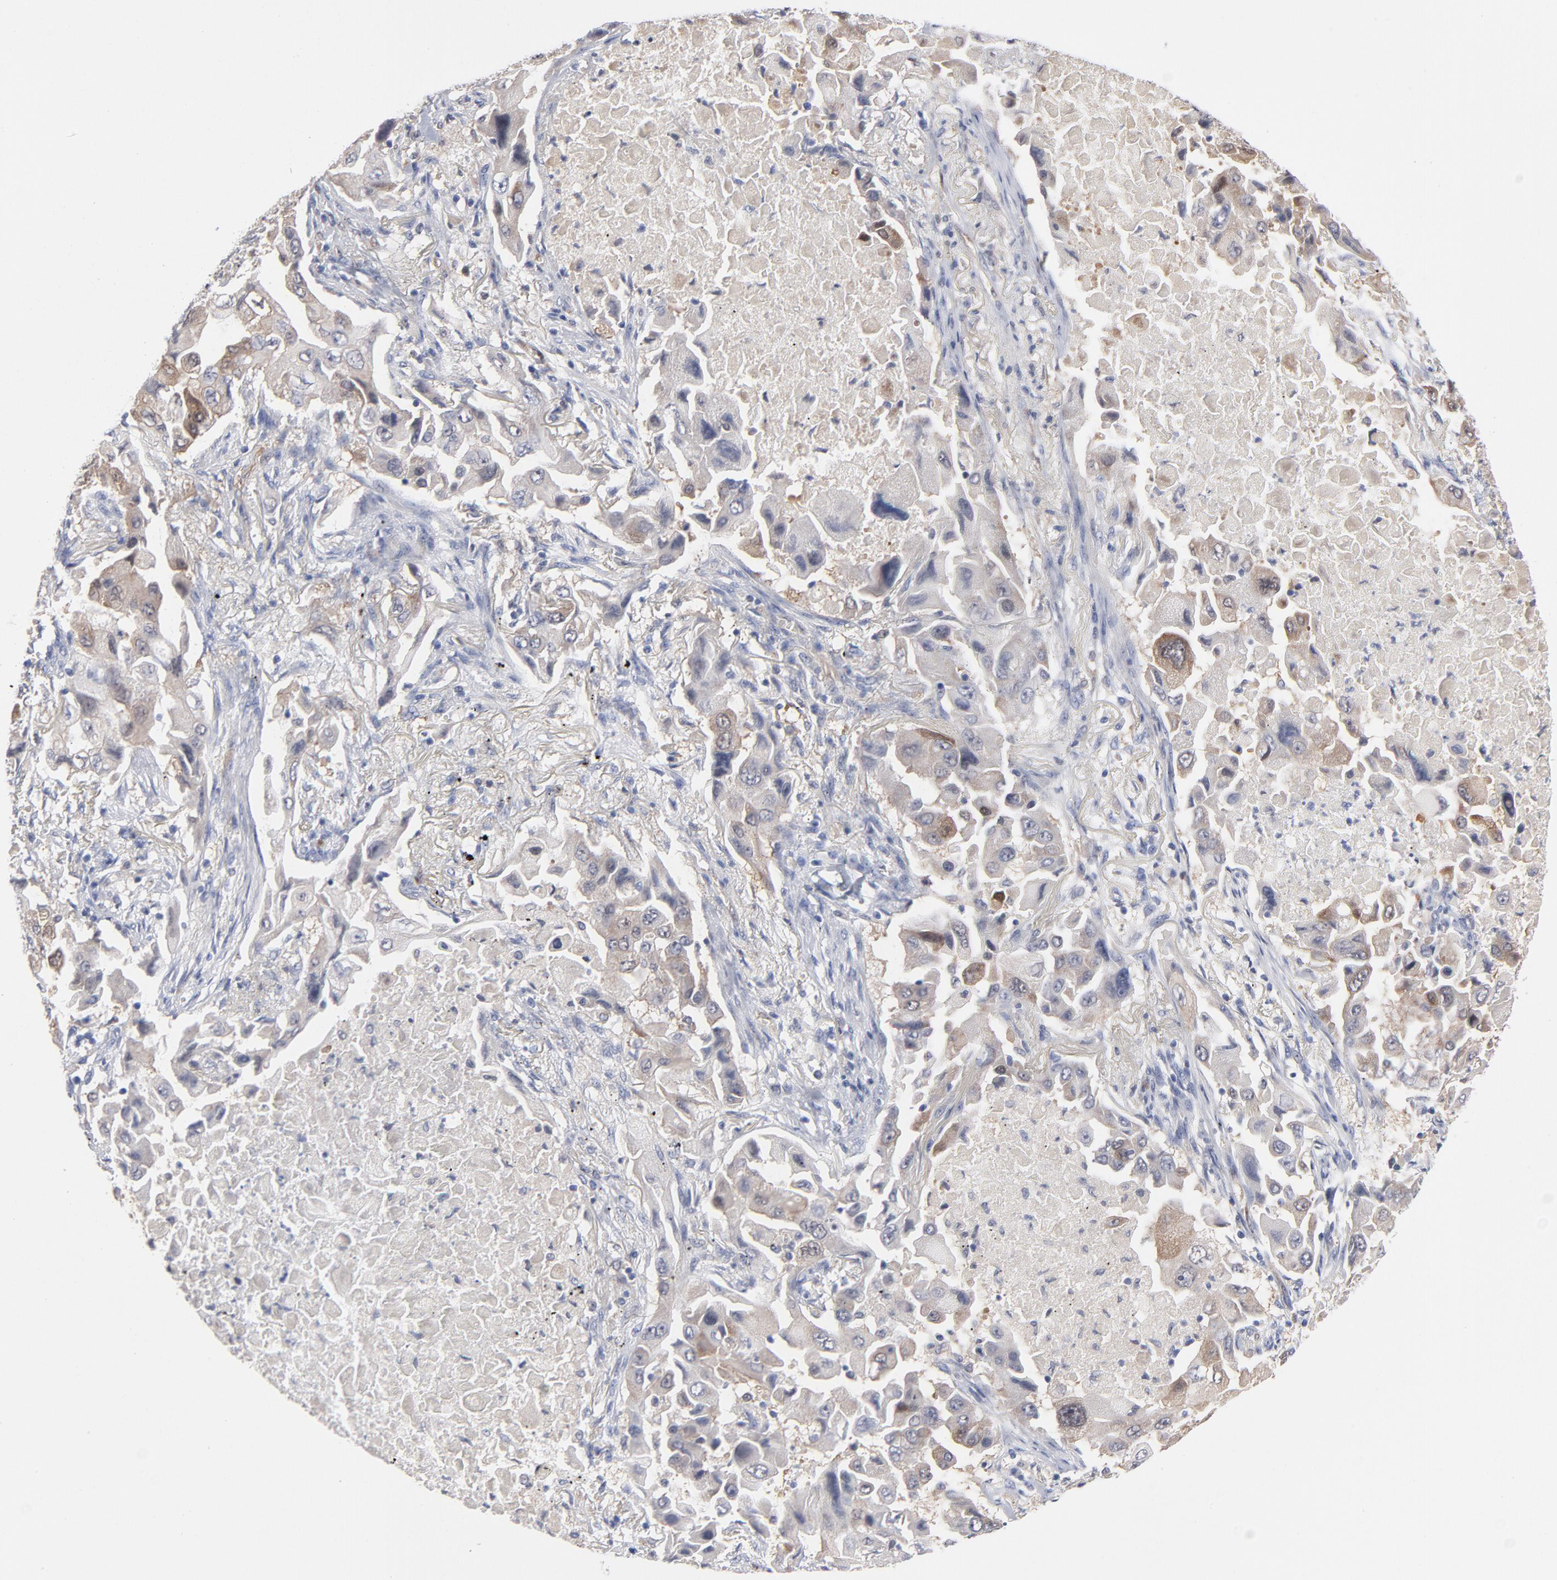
{"staining": {"intensity": "moderate", "quantity": "25%-75%", "location": "cytoplasmic/membranous"}, "tissue": "lung cancer", "cell_type": "Tumor cells", "image_type": "cancer", "snomed": [{"axis": "morphology", "description": "Adenocarcinoma, NOS"}, {"axis": "topography", "description": "Lung"}], "caption": "A high-resolution micrograph shows immunohistochemistry (IHC) staining of lung cancer (adenocarcinoma), which displays moderate cytoplasmic/membranous staining in approximately 25%-75% of tumor cells. (Stains: DAB (3,3'-diaminobenzidine) in brown, nuclei in blue, Microscopy: brightfield microscopy at high magnification).", "gene": "ARRB1", "patient": {"sex": "female", "age": 65}}